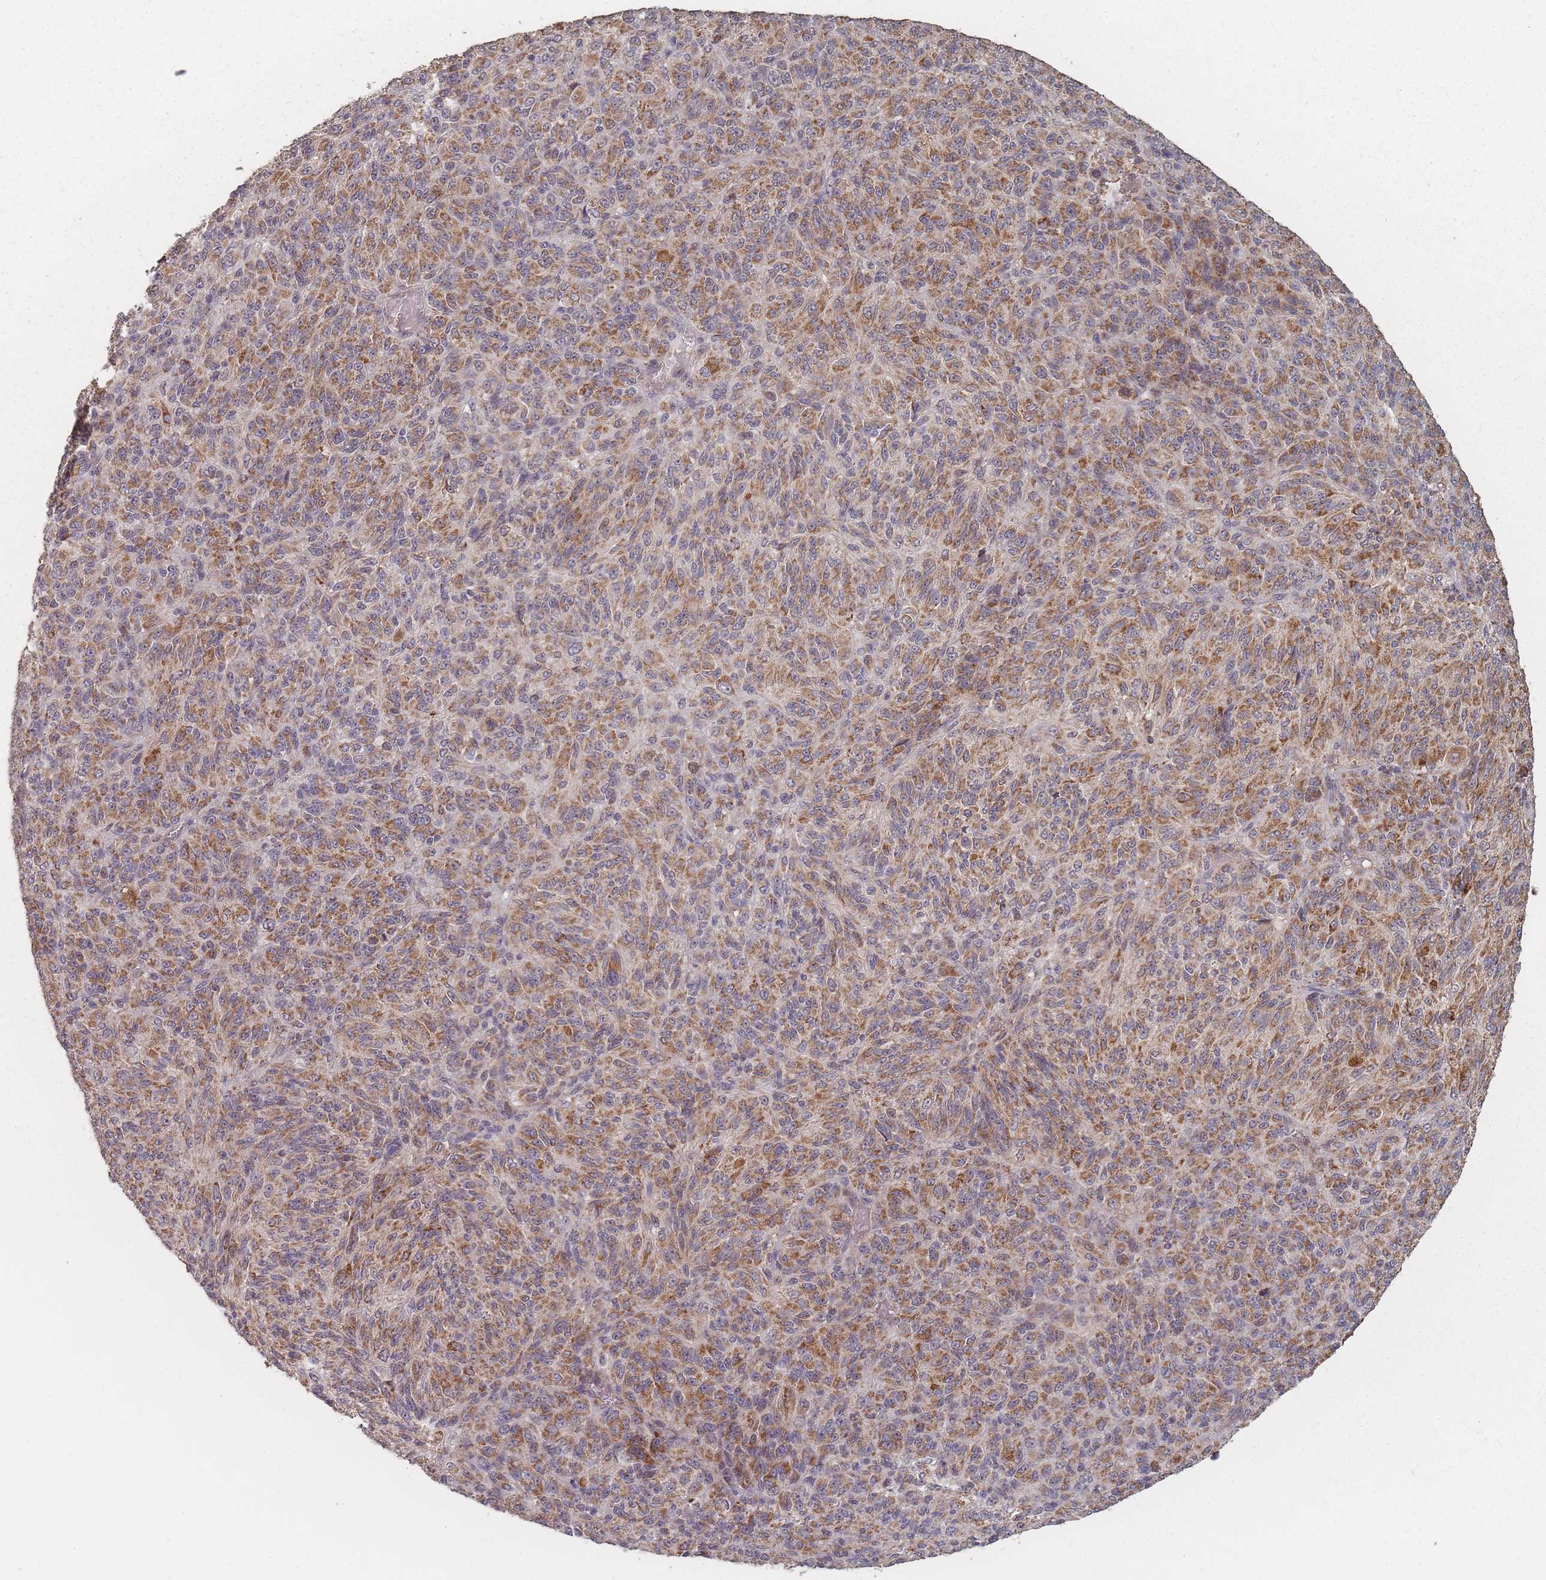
{"staining": {"intensity": "moderate", "quantity": ">75%", "location": "cytoplasmic/membranous"}, "tissue": "melanoma", "cell_type": "Tumor cells", "image_type": "cancer", "snomed": [{"axis": "morphology", "description": "Malignant melanoma, Metastatic site"}, {"axis": "topography", "description": "Brain"}], "caption": "A brown stain labels moderate cytoplasmic/membranous positivity of a protein in malignant melanoma (metastatic site) tumor cells.", "gene": "LYRM7", "patient": {"sex": "female", "age": 56}}